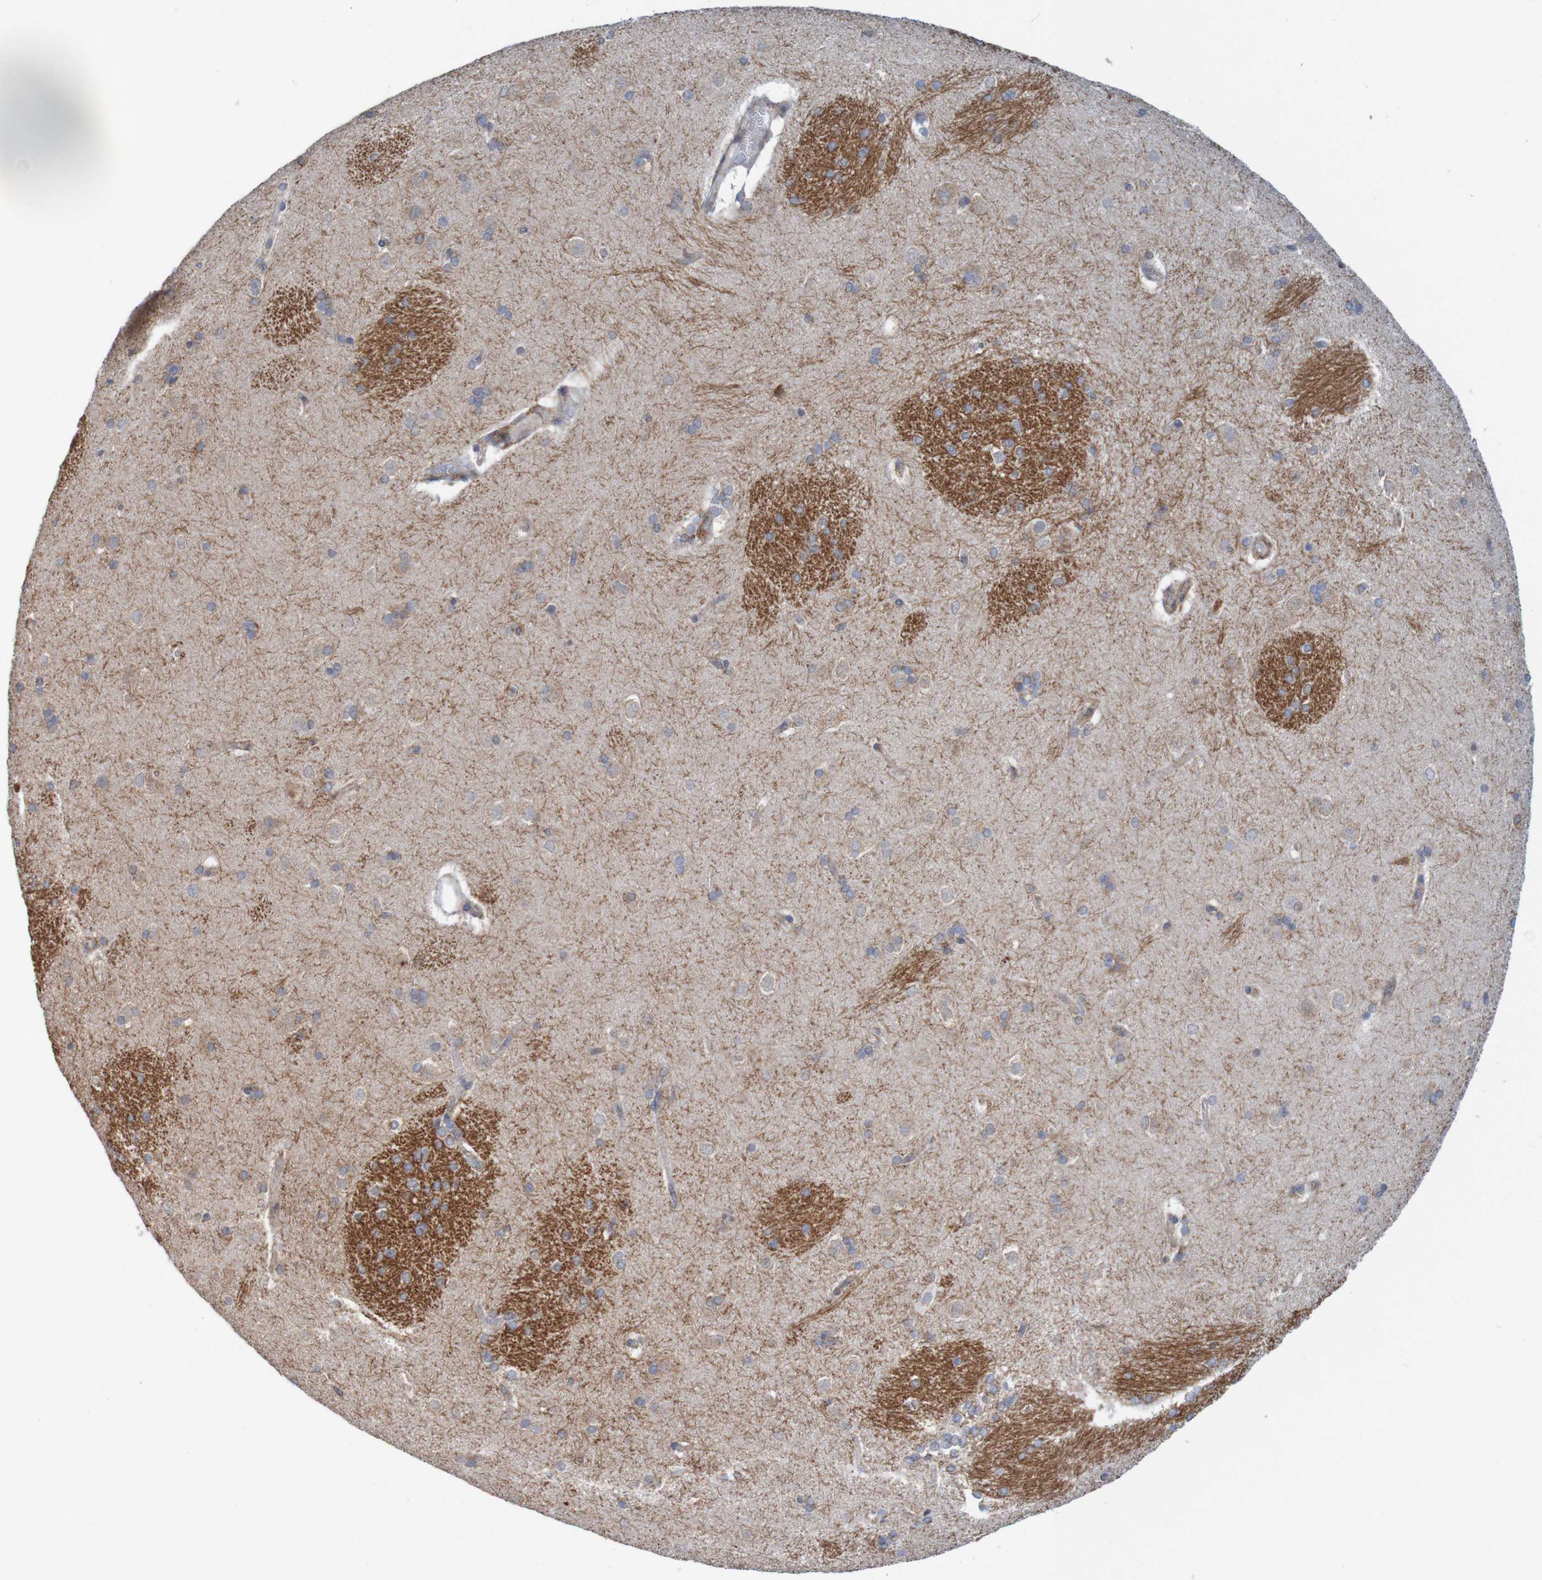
{"staining": {"intensity": "negative", "quantity": "none", "location": "none"}, "tissue": "caudate", "cell_type": "Glial cells", "image_type": "normal", "snomed": [{"axis": "morphology", "description": "Normal tissue, NOS"}, {"axis": "topography", "description": "Lateral ventricle wall"}], "caption": "DAB (3,3'-diaminobenzidine) immunohistochemical staining of normal caudate shows no significant positivity in glial cells. The staining is performed using DAB (3,3'-diaminobenzidine) brown chromogen with nuclei counter-stained in using hematoxylin.", "gene": "PDIA3", "patient": {"sex": "female", "age": 19}}